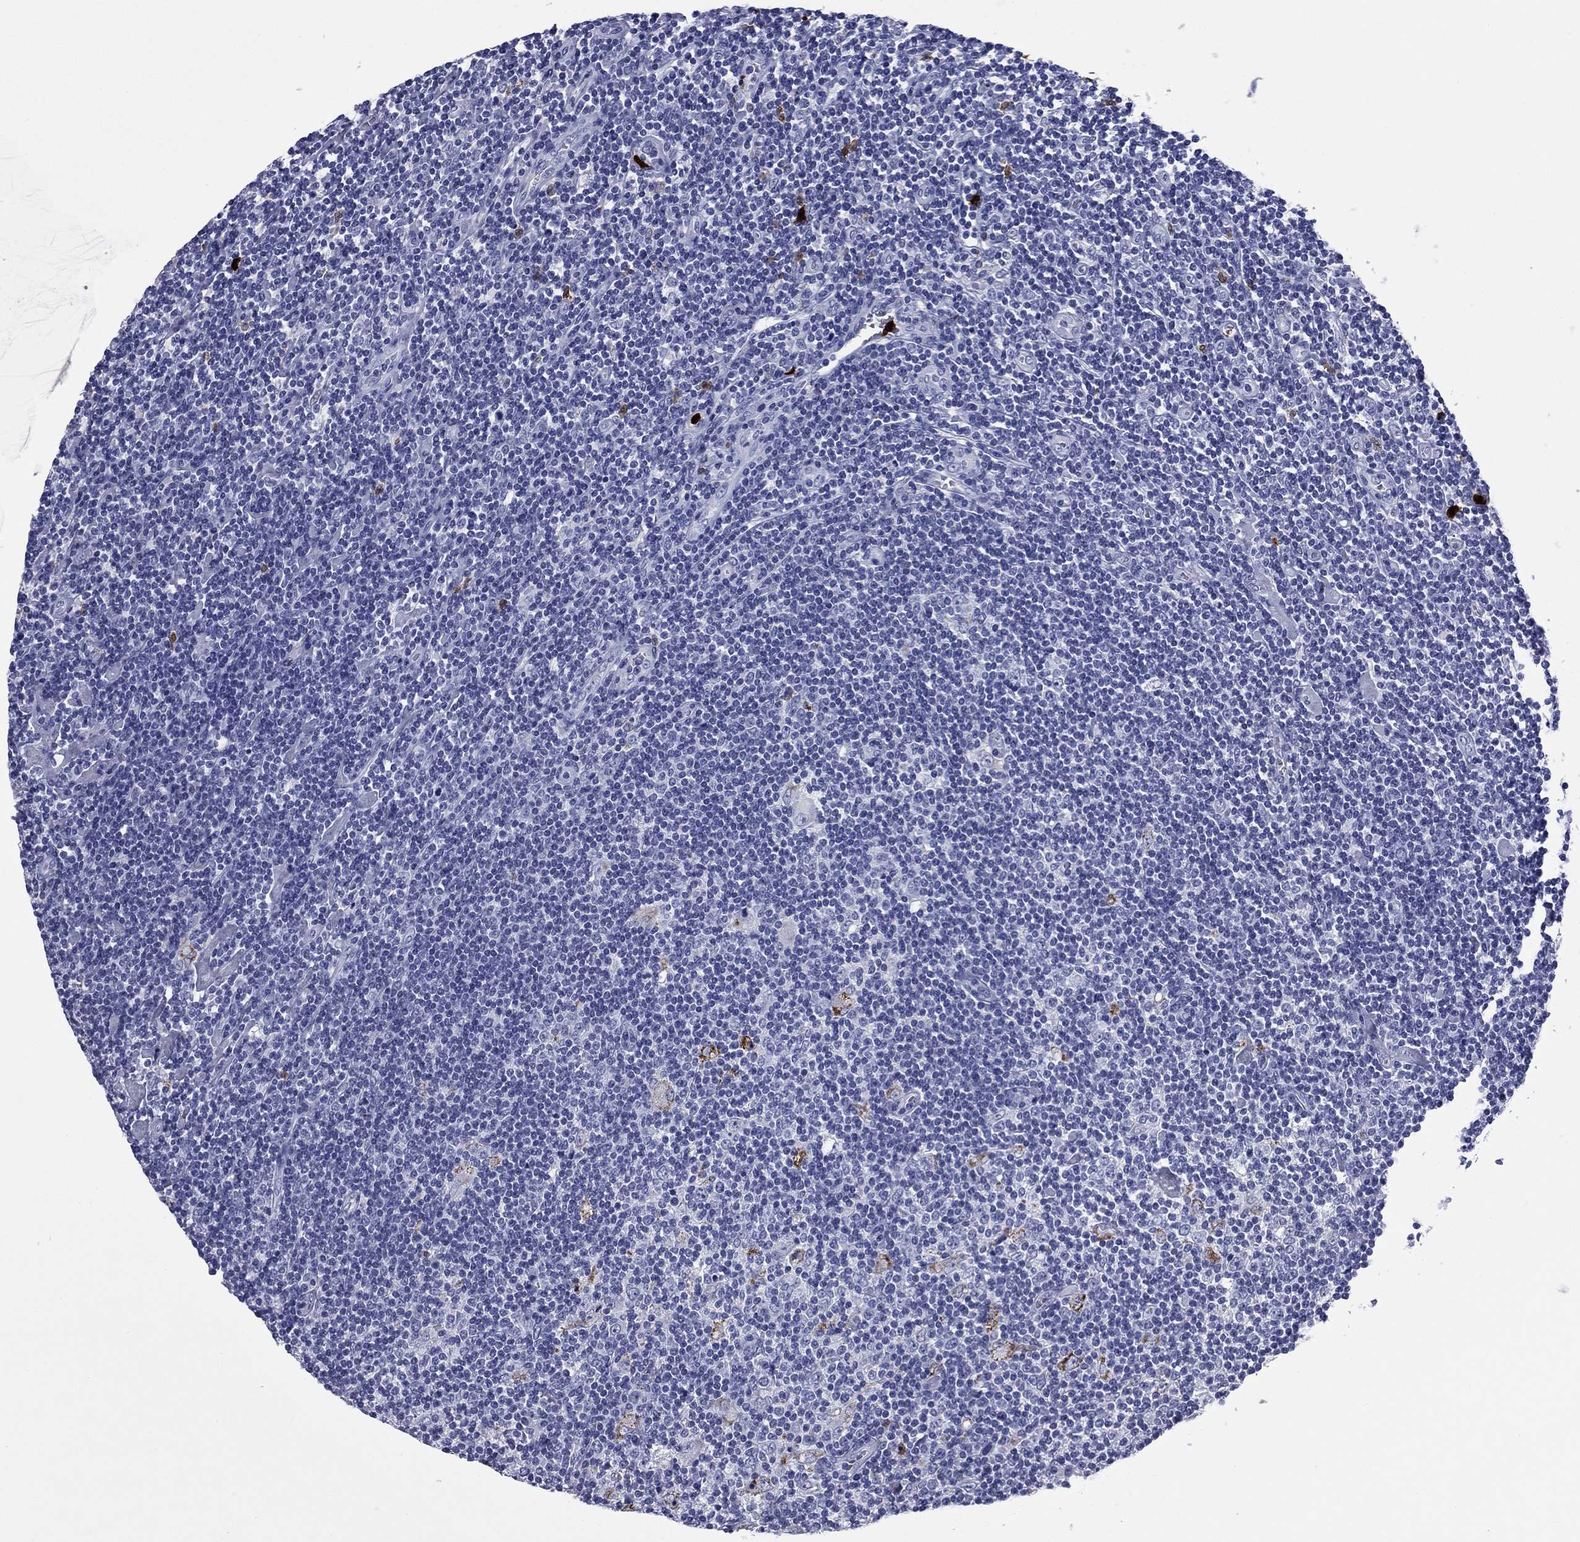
{"staining": {"intensity": "negative", "quantity": "none", "location": "none"}, "tissue": "lymphoma", "cell_type": "Tumor cells", "image_type": "cancer", "snomed": [{"axis": "morphology", "description": "Hodgkin's disease, NOS"}, {"axis": "topography", "description": "Lymph node"}], "caption": "Immunohistochemistry of Hodgkin's disease shows no expression in tumor cells.", "gene": "TRIM29", "patient": {"sex": "male", "age": 40}}